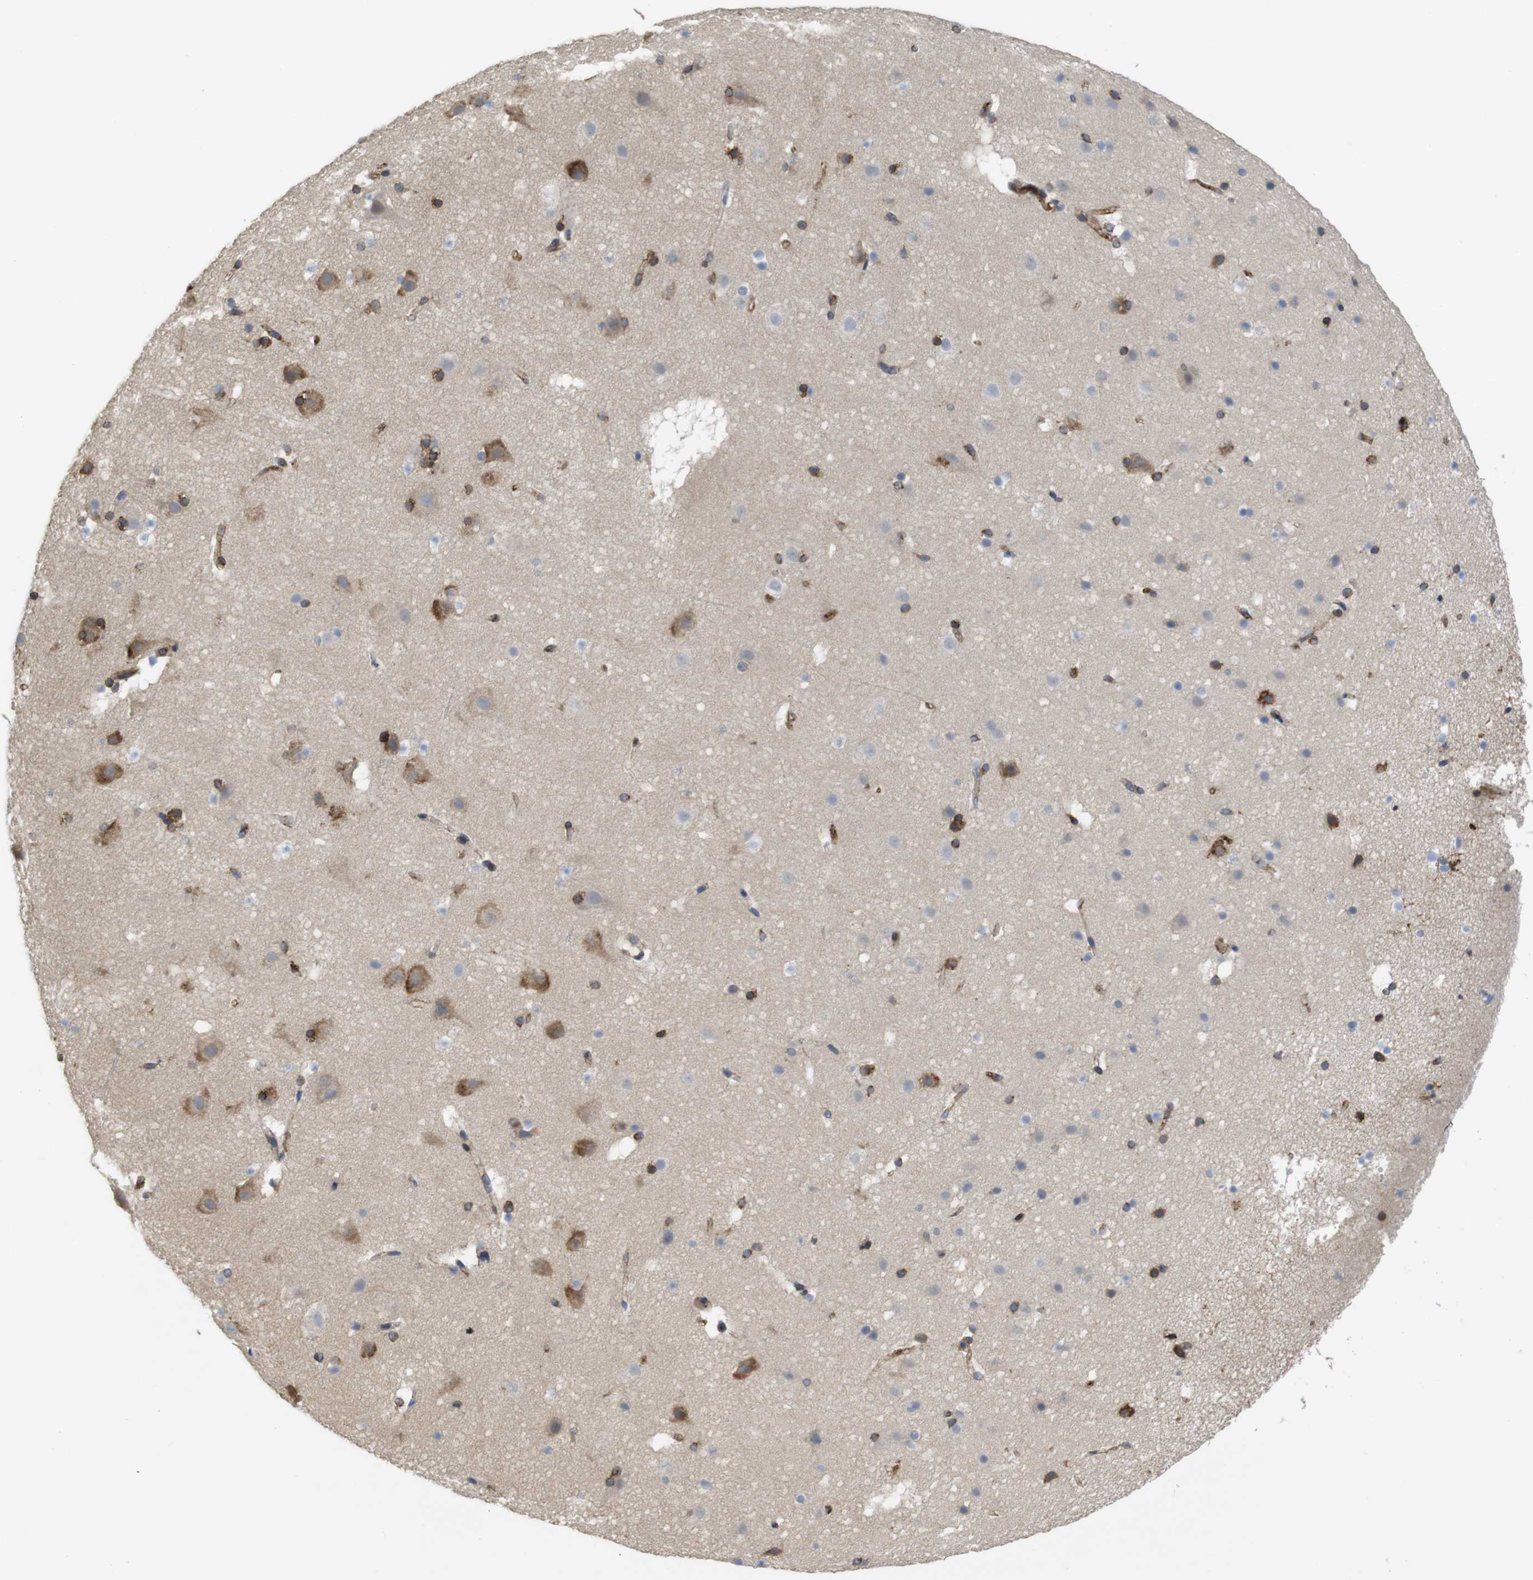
{"staining": {"intensity": "moderate", "quantity": ">75%", "location": "cytoplasmic/membranous"}, "tissue": "cerebral cortex", "cell_type": "Endothelial cells", "image_type": "normal", "snomed": [{"axis": "morphology", "description": "Normal tissue, NOS"}, {"axis": "topography", "description": "Cerebral cortex"}], "caption": "The photomicrograph displays immunohistochemical staining of normal cerebral cortex. There is moderate cytoplasmic/membranous positivity is appreciated in about >75% of endothelial cells.", "gene": "PCNX2", "patient": {"sex": "male", "age": 45}}